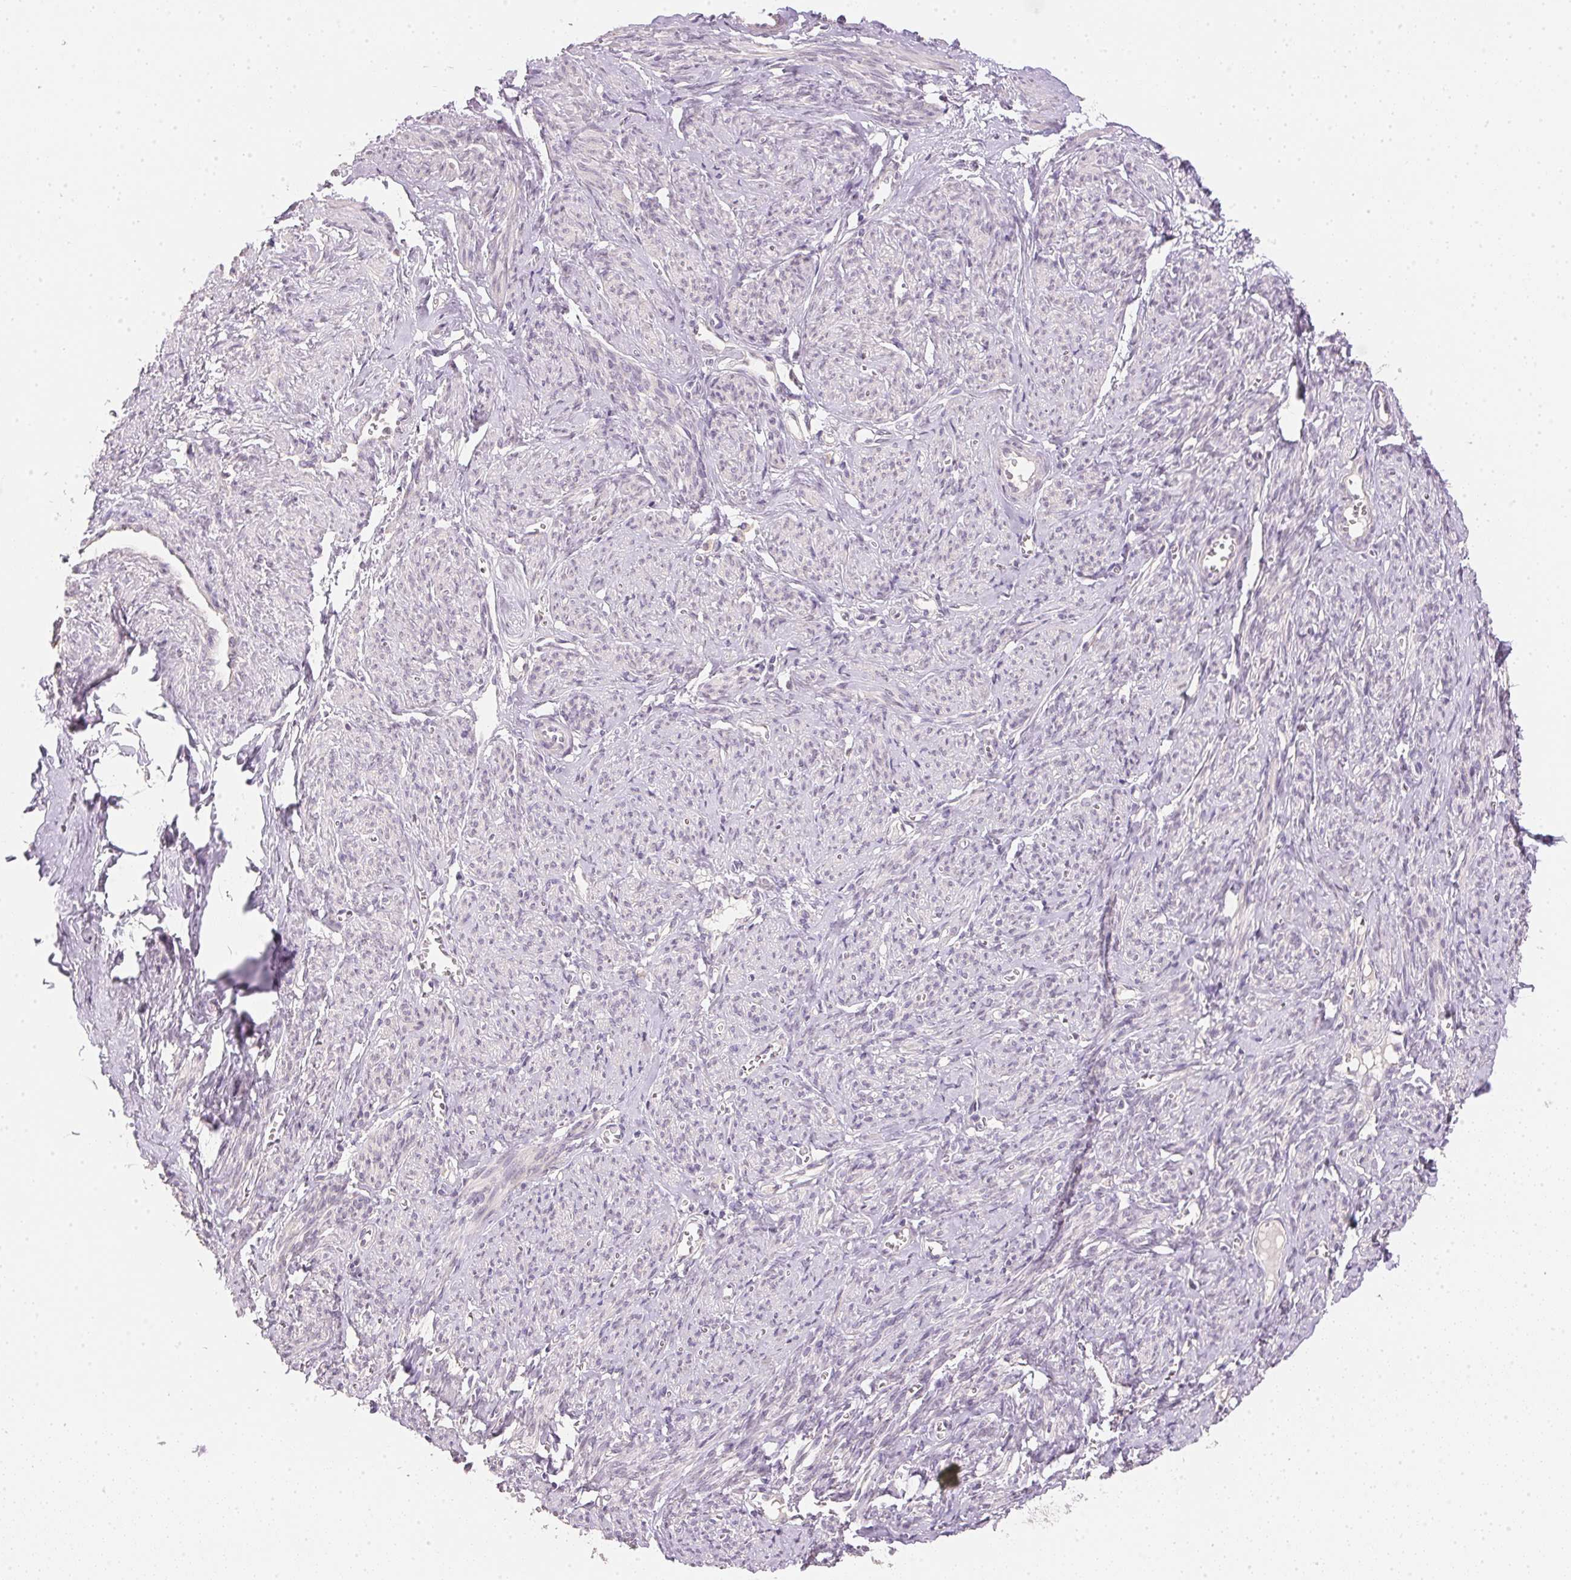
{"staining": {"intensity": "negative", "quantity": "none", "location": "none"}, "tissue": "smooth muscle", "cell_type": "Smooth muscle cells", "image_type": "normal", "snomed": [{"axis": "morphology", "description": "Normal tissue, NOS"}, {"axis": "topography", "description": "Smooth muscle"}], "caption": "IHC of benign smooth muscle exhibits no staining in smooth muscle cells. The staining is performed using DAB brown chromogen with nuclei counter-stained in using hematoxylin.", "gene": "DHCR24", "patient": {"sex": "female", "age": 65}}